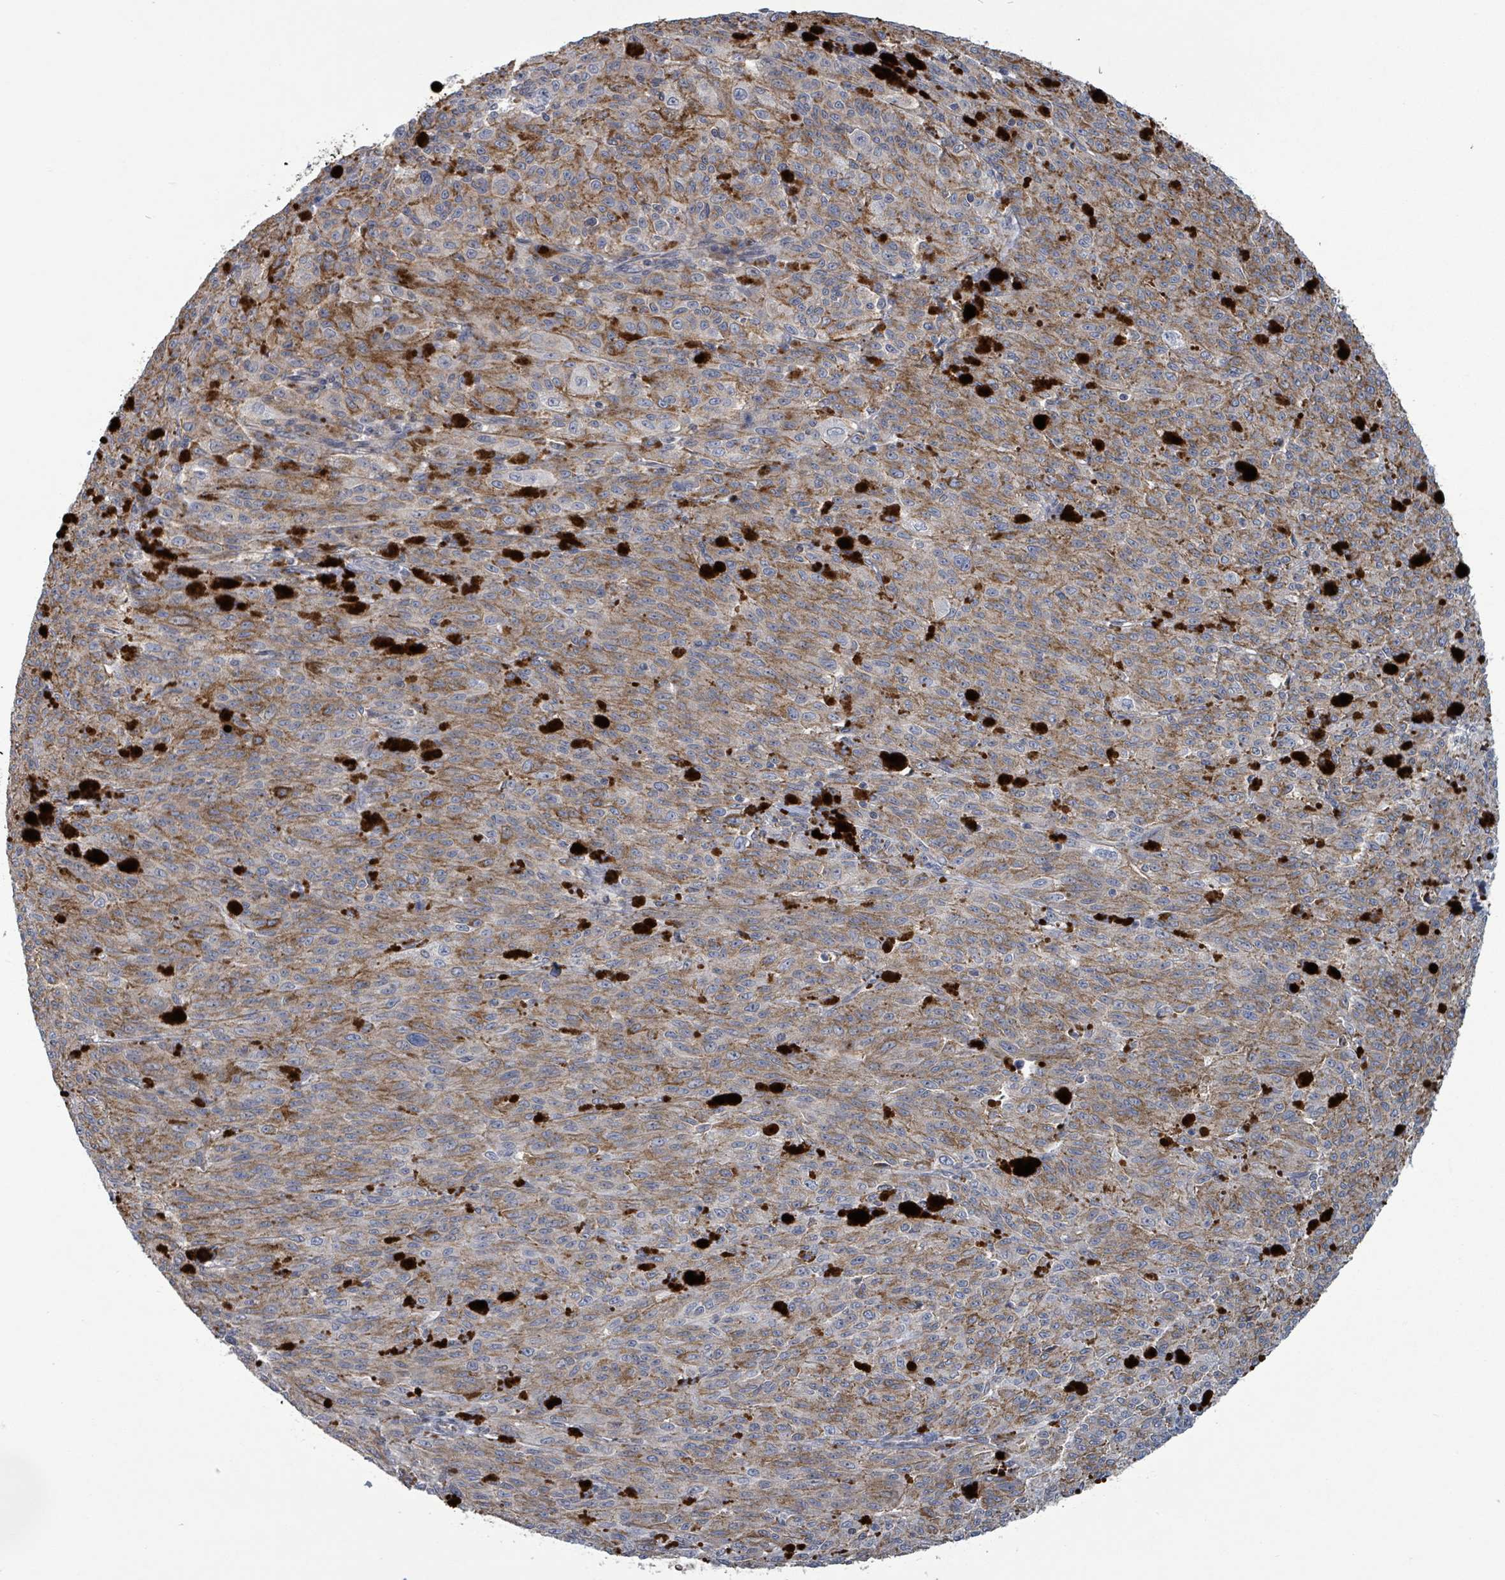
{"staining": {"intensity": "weak", "quantity": "25%-75%", "location": "cytoplasmic/membranous"}, "tissue": "melanoma", "cell_type": "Tumor cells", "image_type": "cancer", "snomed": [{"axis": "morphology", "description": "Malignant melanoma, NOS"}, {"axis": "topography", "description": "Skin"}], "caption": "Melanoma stained with a brown dye shows weak cytoplasmic/membranous positive staining in approximately 25%-75% of tumor cells.", "gene": "GRM8", "patient": {"sex": "female", "age": 52}}